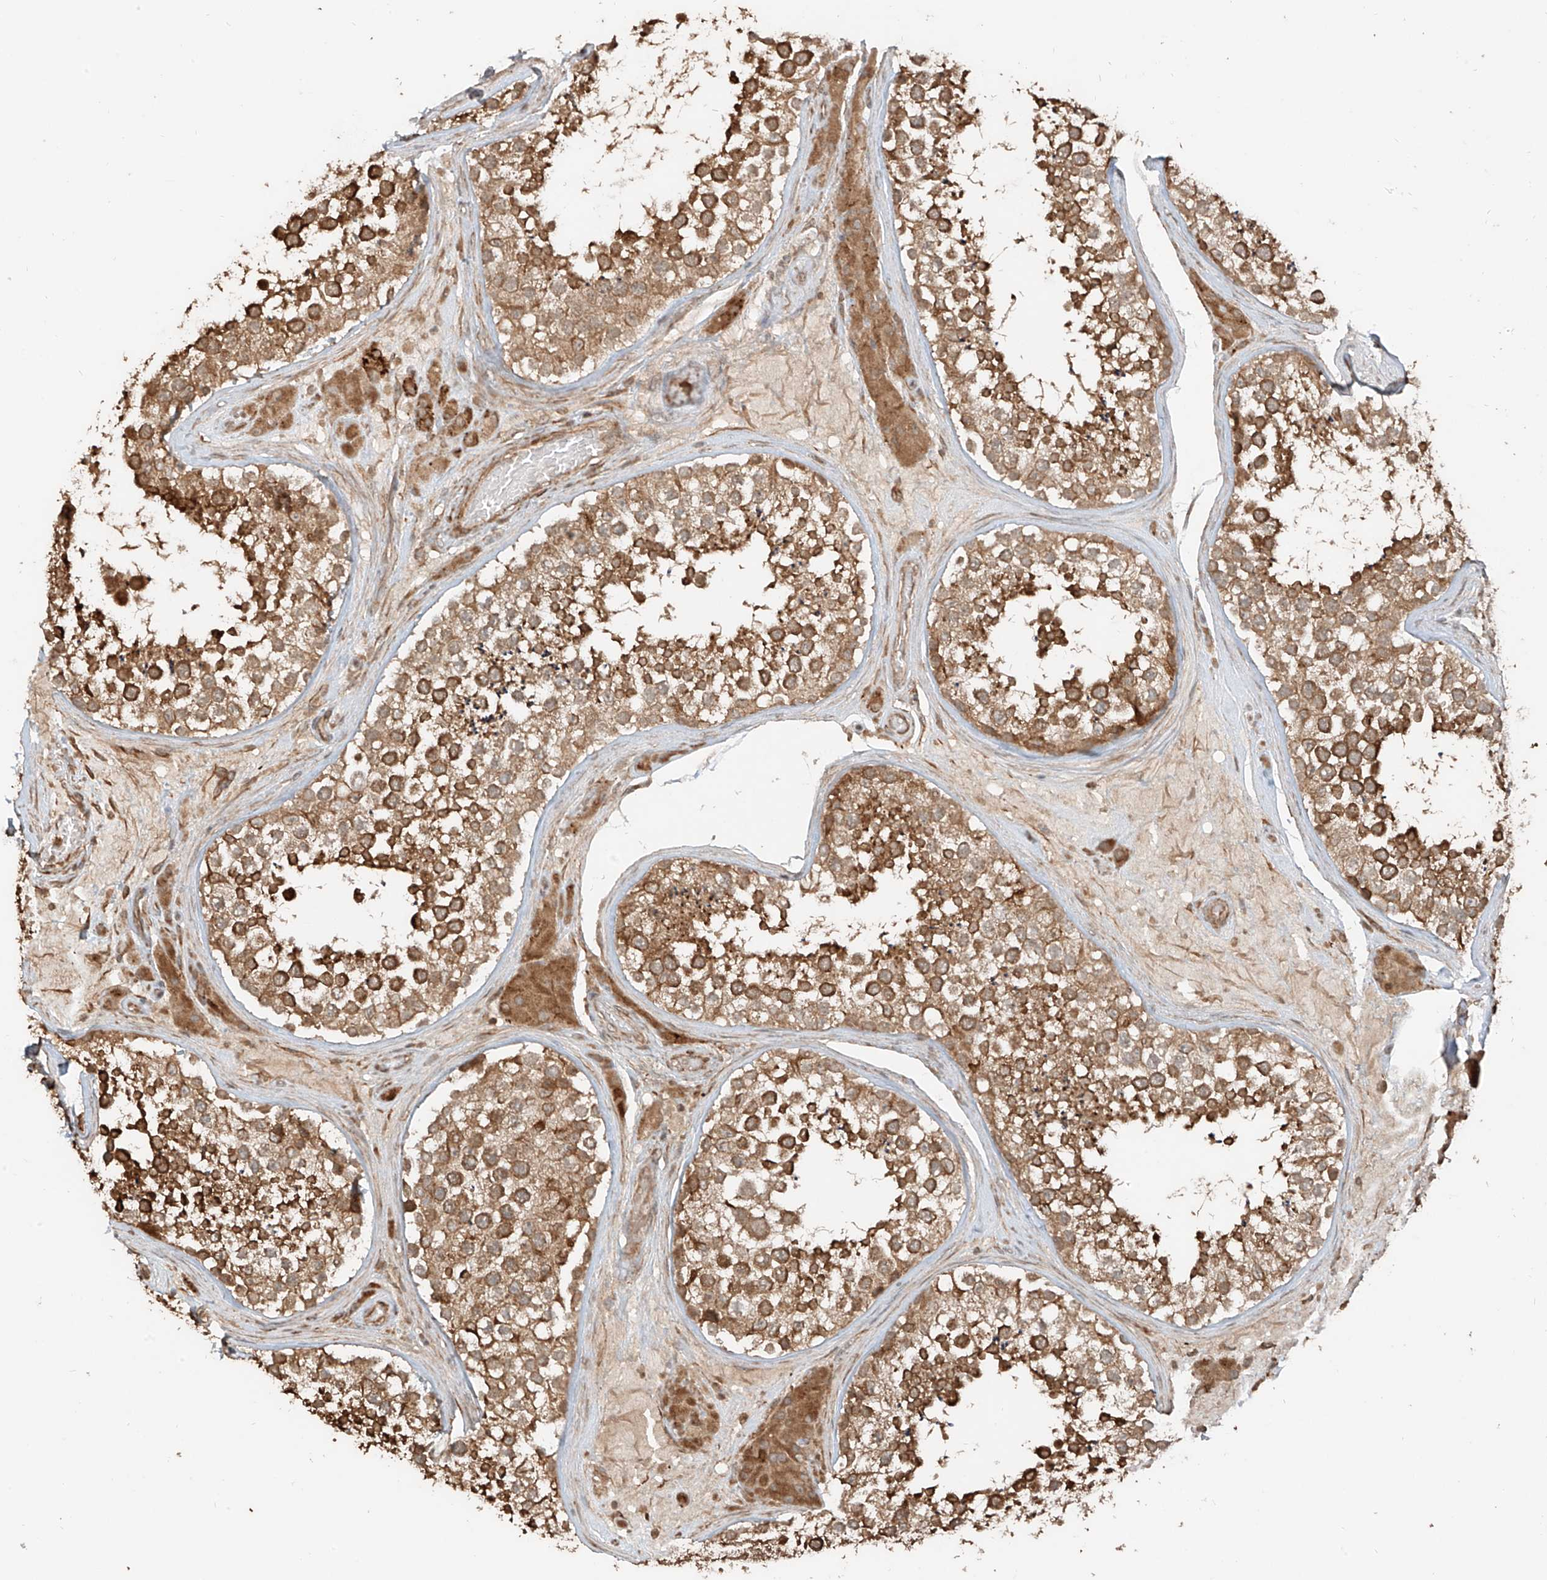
{"staining": {"intensity": "strong", "quantity": ">75%", "location": "cytoplasmic/membranous"}, "tissue": "testis", "cell_type": "Cells in seminiferous ducts", "image_type": "normal", "snomed": [{"axis": "morphology", "description": "Normal tissue, NOS"}, {"axis": "topography", "description": "Testis"}], "caption": "A brown stain highlights strong cytoplasmic/membranous expression of a protein in cells in seminiferous ducts of benign testis.", "gene": "ANKZF1", "patient": {"sex": "male", "age": 46}}